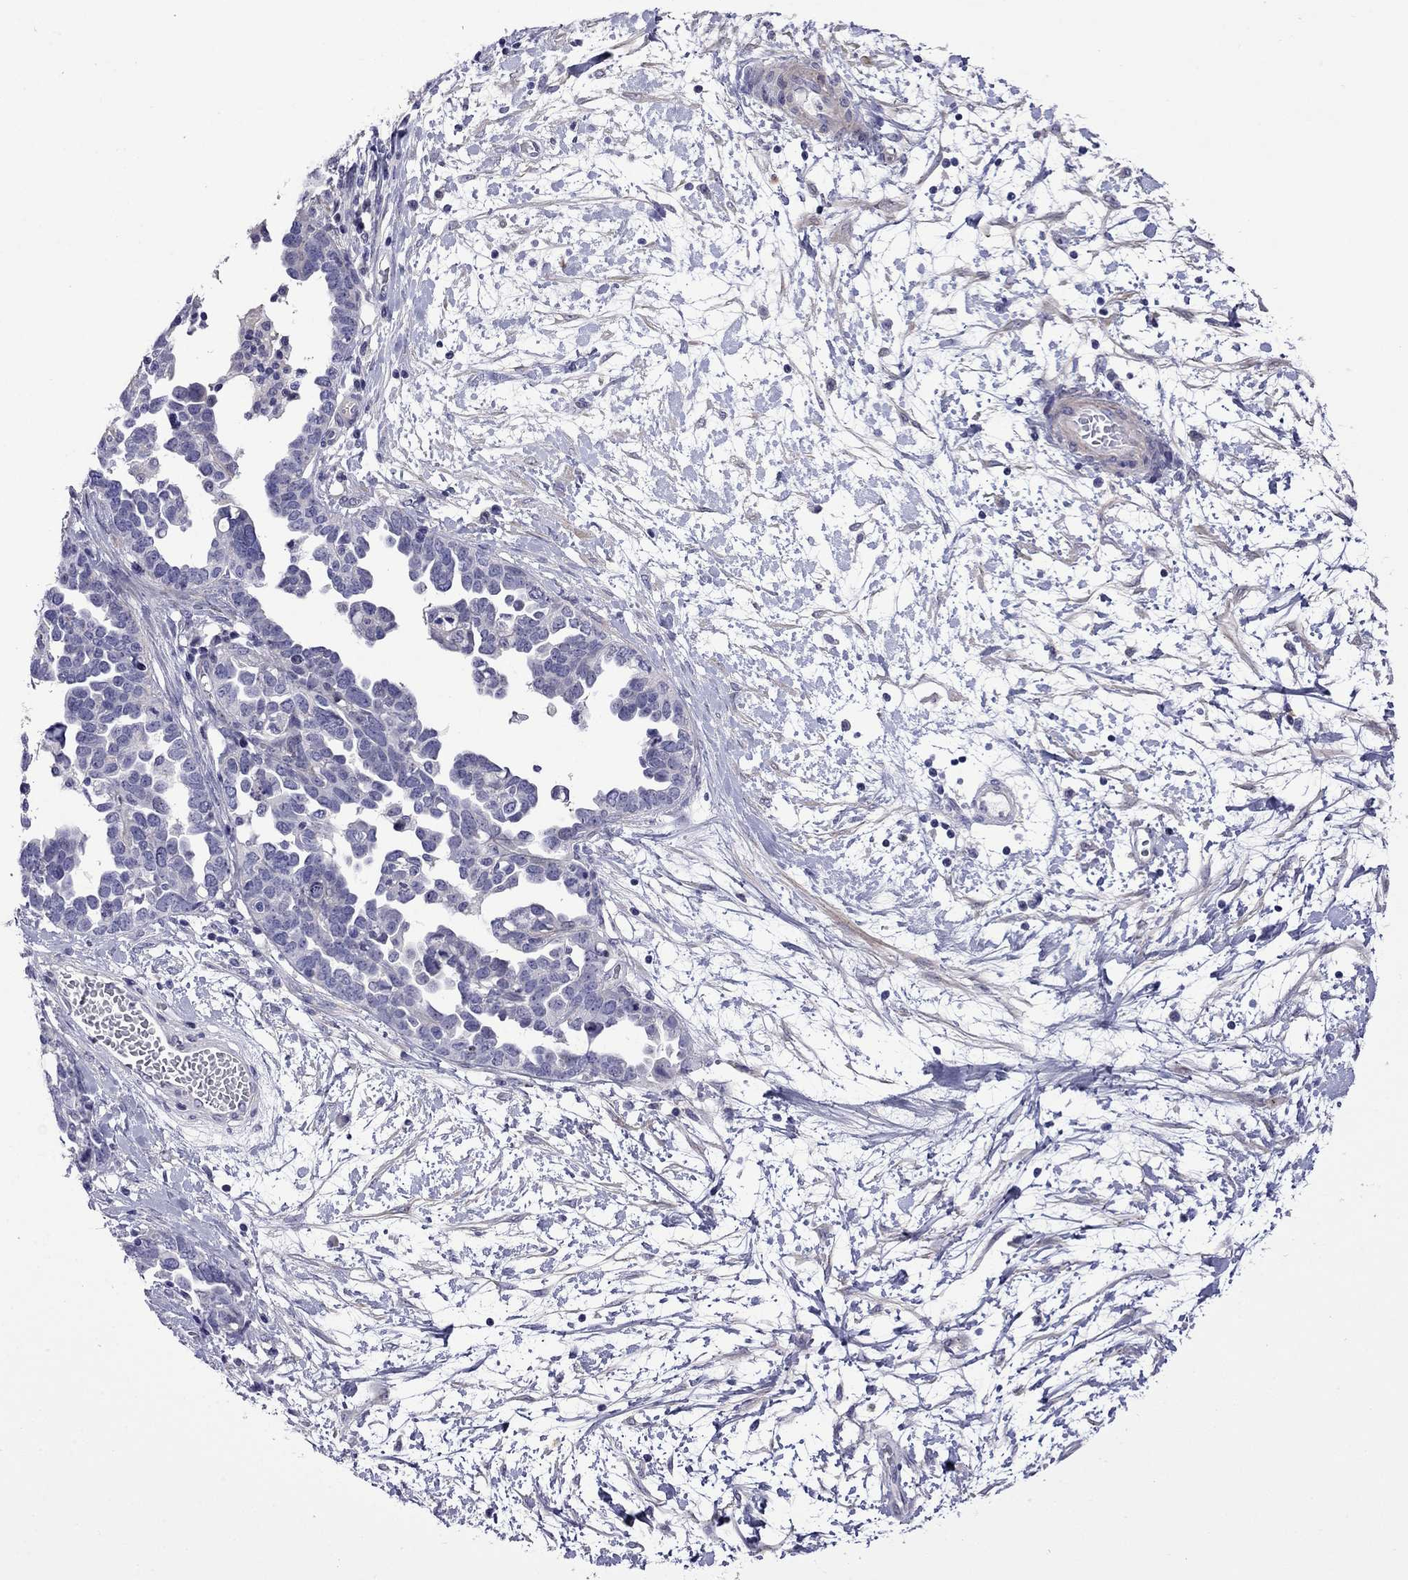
{"staining": {"intensity": "negative", "quantity": "none", "location": "none"}, "tissue": "ovarian cancer", "cell_type": "Tumor cells", "image_type": "cancer", "snomed": [{"axis": "morphology", "description": "Cystadenocarcinoma, serous, NOS"}, {"axis": "topography", "description": "Ovary"}], "caption": "Immunohistochemistry photomicrograph of human ovarian serous cystadenocarcinoma stained for a protein (brown), which exhibits no positivity in tumor cells.", "gene": "STAR", "patient": {"sex": "female", "age": 54}}